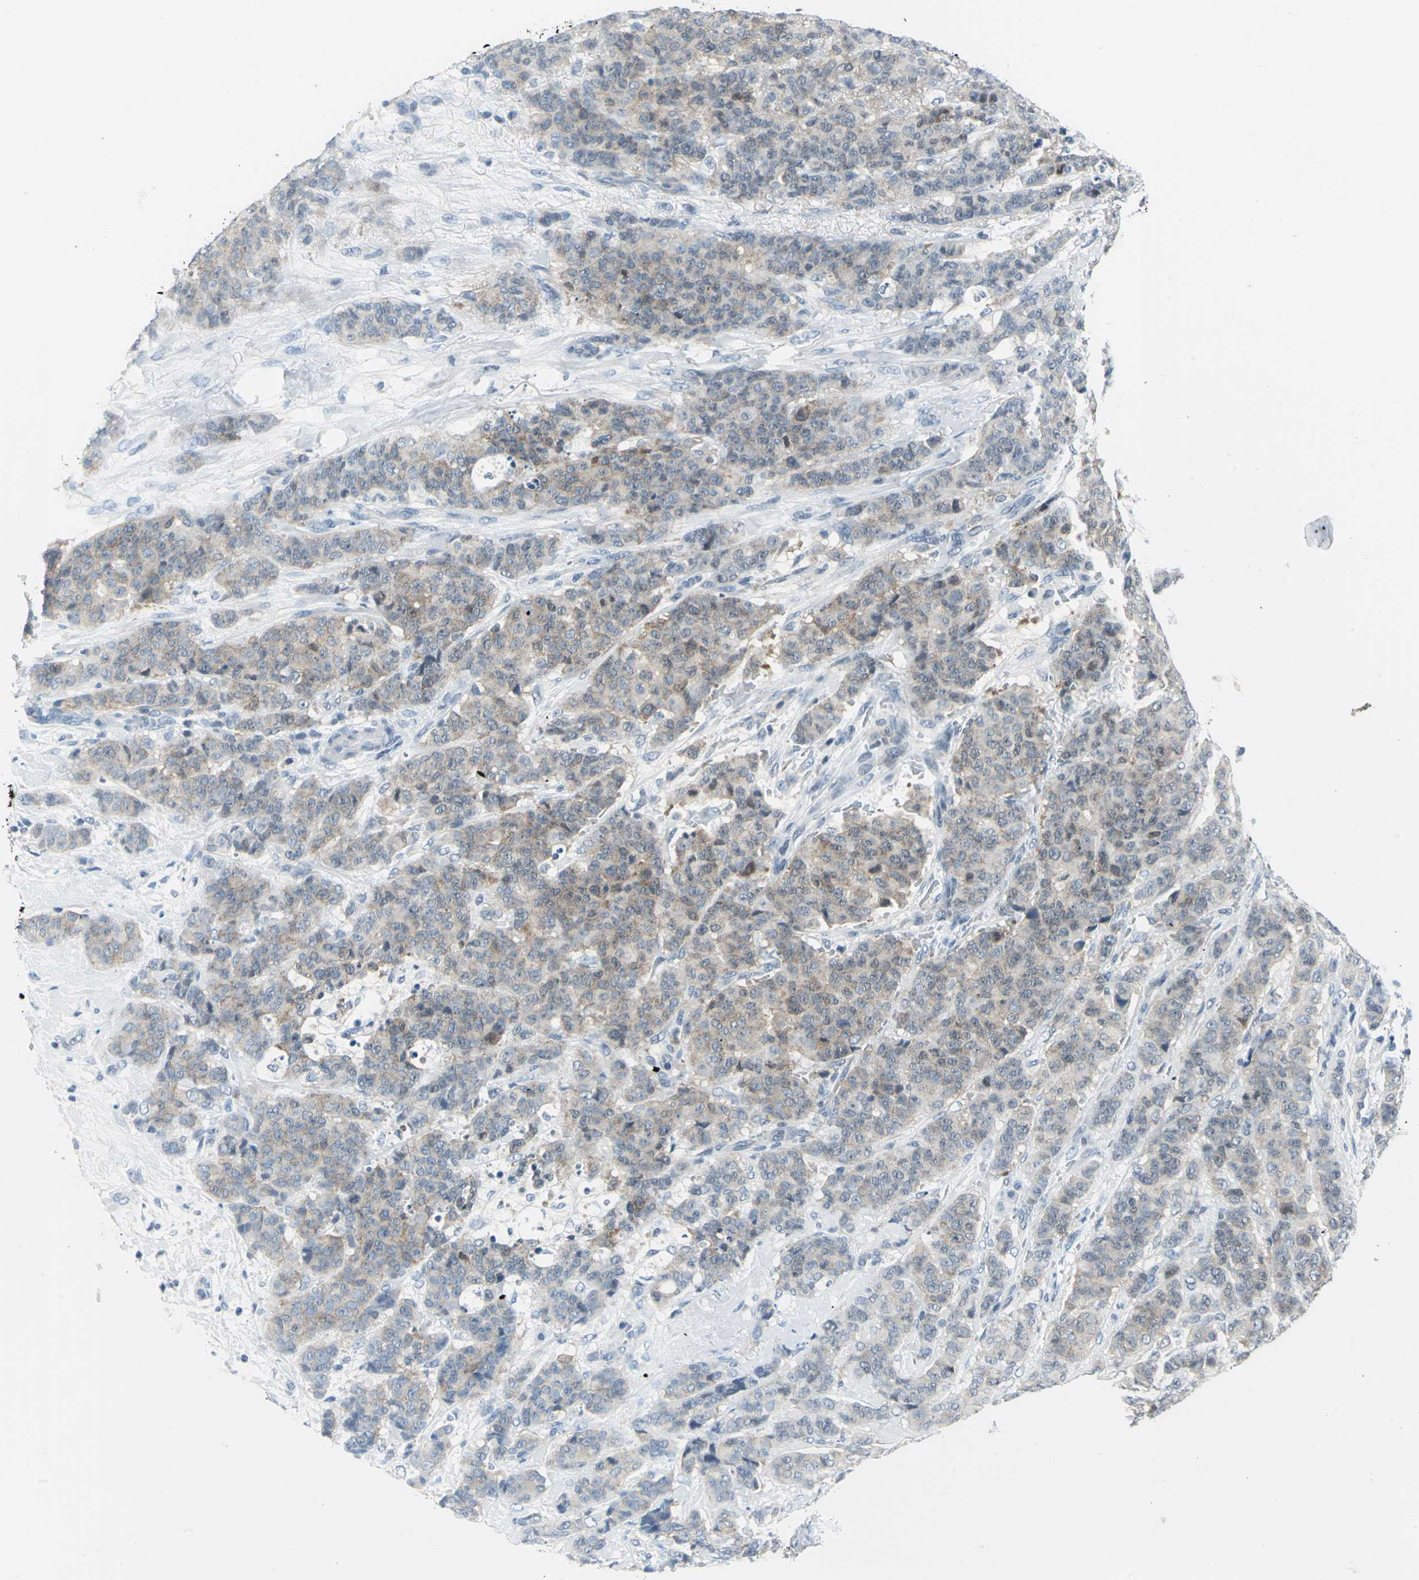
{"staining": {"intensity": "weak", "quantity": ">75%", "location": "cytoplasmic/membranous"}, "tissue": "breast cancer", "cell_type": "Tumor cells", "image_type": "cancer", "snomed": [{"axis": "morphology", "description": "Duct carcinoma"}, {"axis": "topography", "description": "Breast"}], "caption": "Breast invasive ductal carcinoma stained for a protein (brown) demonstrates weak cytoplasmic/membranous positive expression in about >75% of tumor cells.", "gene": "SFN", "patient": {"sex": "female", "age": 40}}